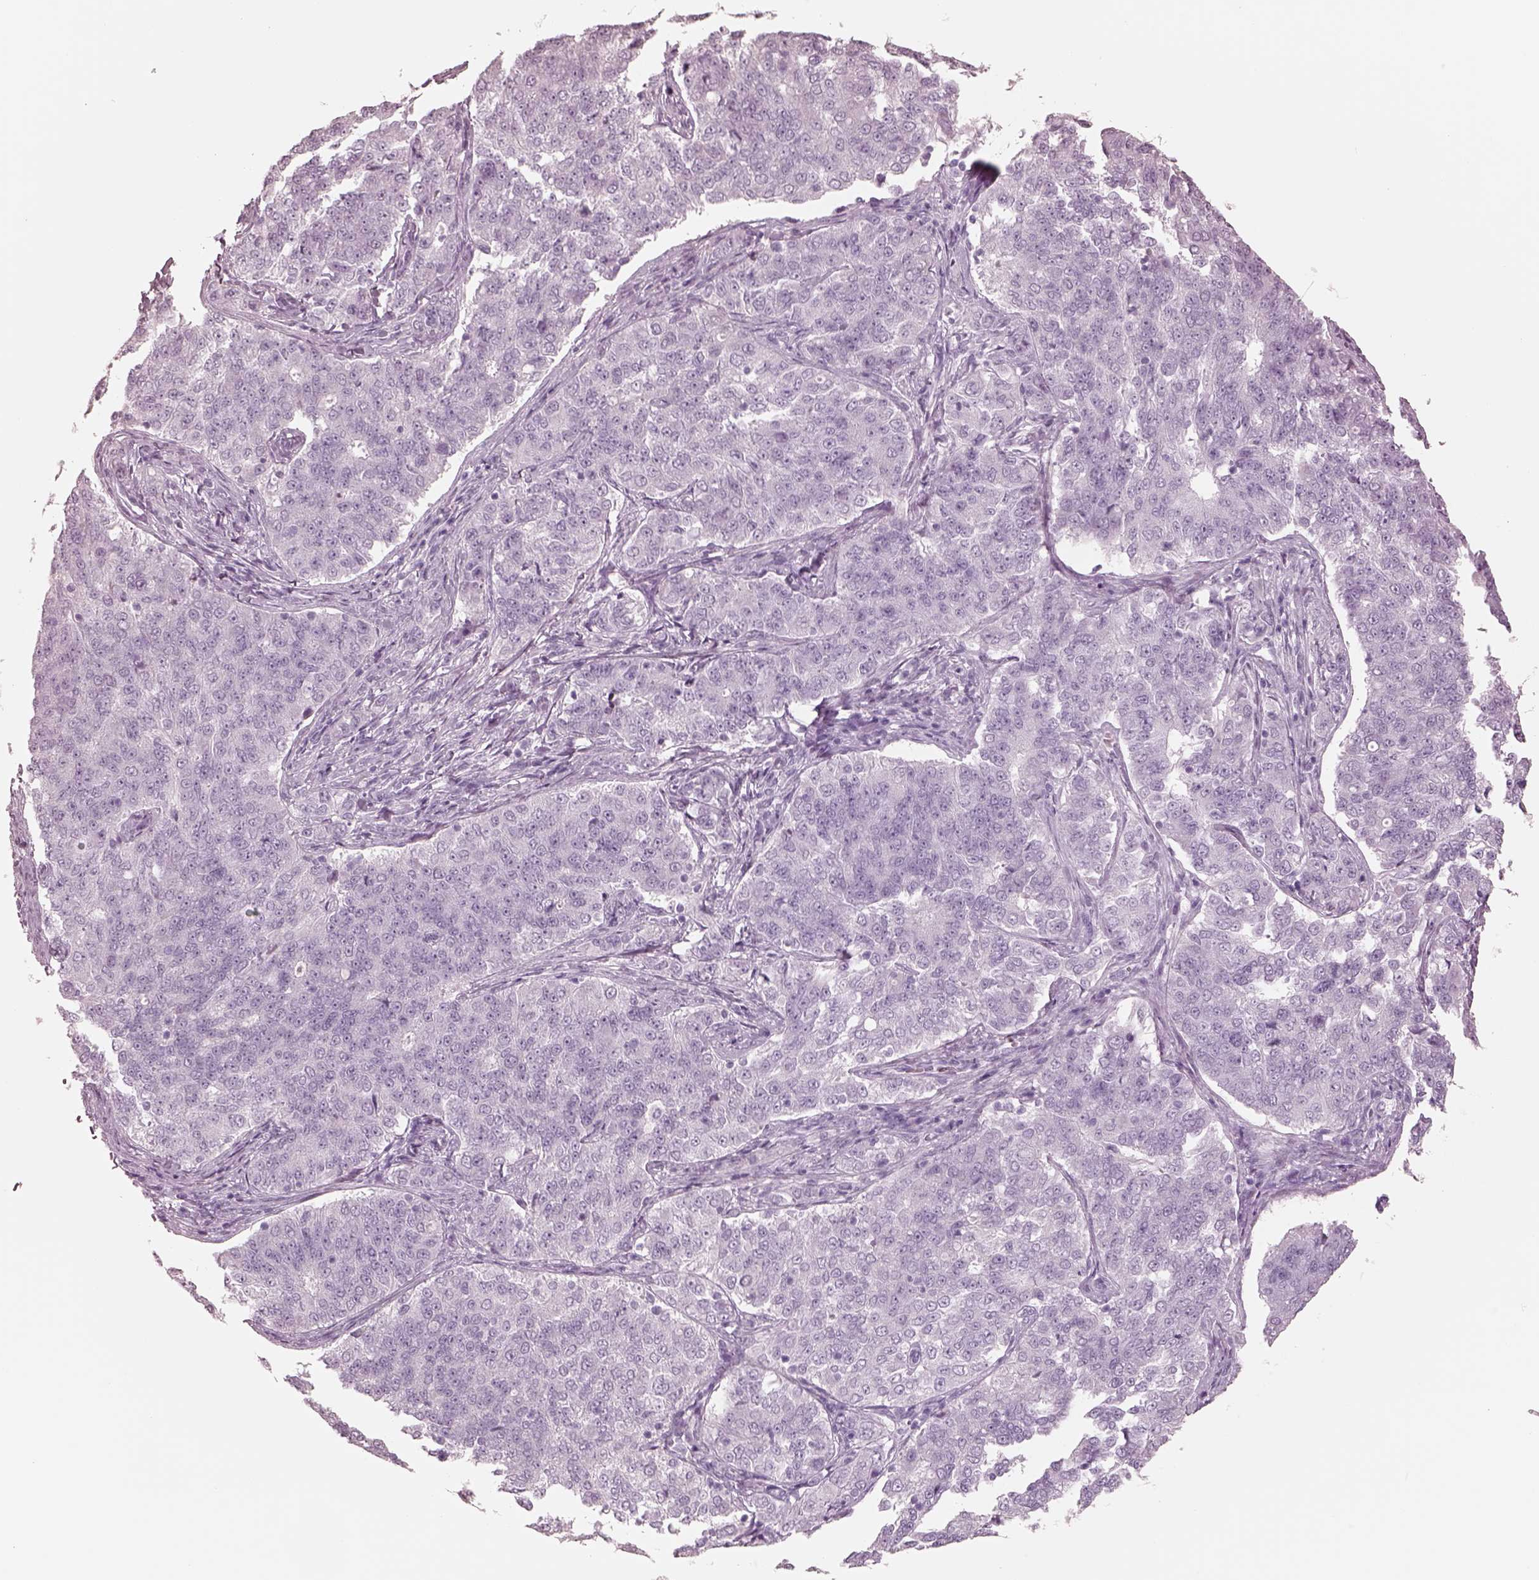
{"staining": {"intensity": "negative", "quantity": "none", "location": "none"}, "tissue": "endometrial cancer", "cell_type": "Tumor cells", "image_type": "cancer", "snomed": [{"axis": "morphology", "description": "Adenocarcinoma, NOS"}, {"axis": "topography", "description": "Endometrium"}], "caption": "Tumor cells are negative for brown protein staining in endometrial adenocarcinoma. (DAB (3,3'-diaminobenzidine) immunohistochemistry with hematoxylin counter stain).", "gene": "ELANE", "patient": {"sex": "female", "age": 43}}